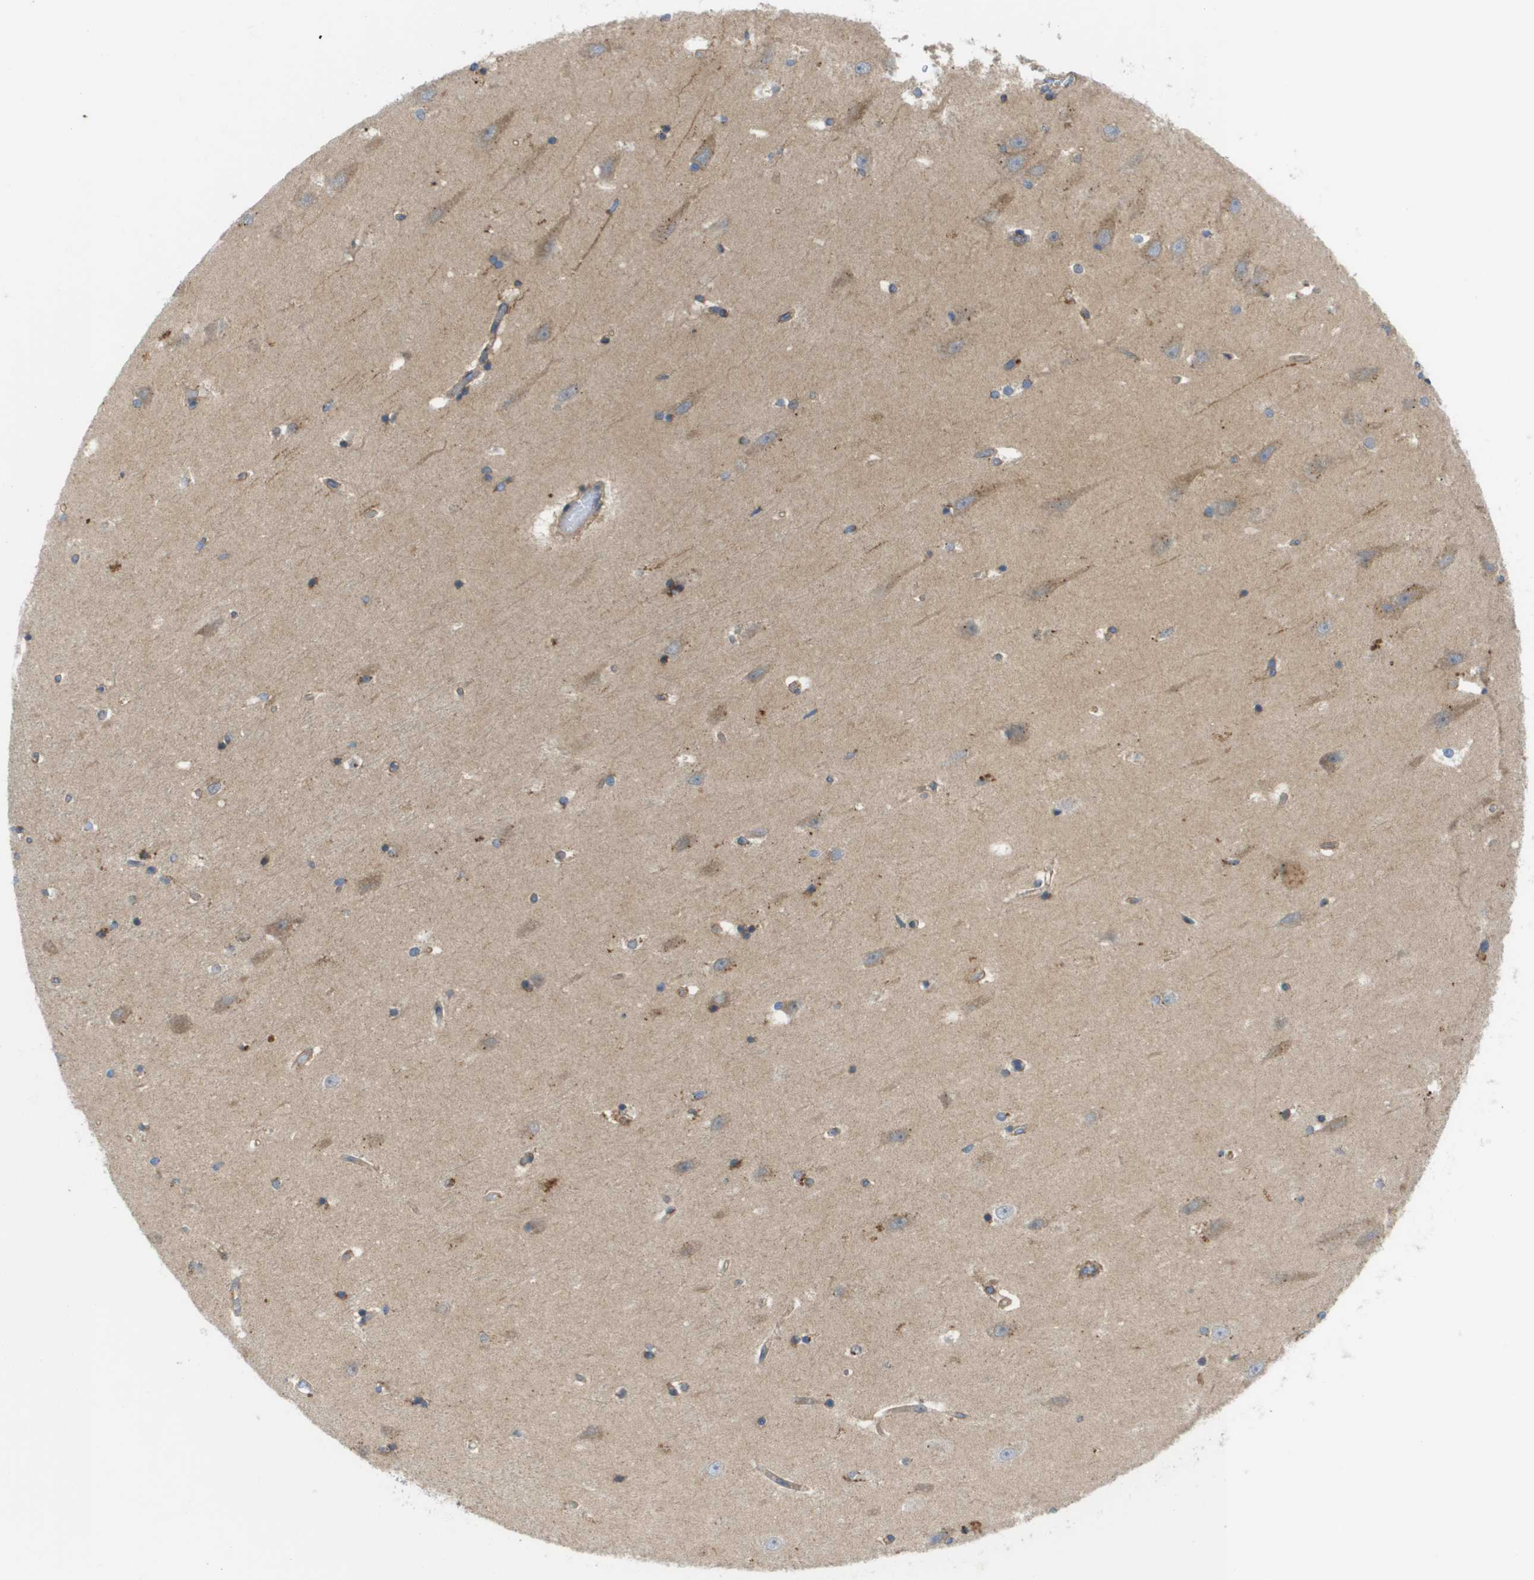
{"staining": {"intensity": "moderate", "quantity": "<25%", "location": "cytoplasmic/membranous"}, "tissue": "hippocampus", "cell_type": "Glial cells", "image_type": "normal", "snomed": [{"axis": "morphology", "description": "Normal tissue, NOS"}, {"axis": "topography", "description": "Hippocampus"}], "caption": "A micrograph showing moderate cytoplasmic/membranous expression in approximately <25% of glial cells in benign hippocampus, as visualized by brown immunohistochemical staining.", "gene": "FIS1", "patient": {"sex": "male", "age": 45}}